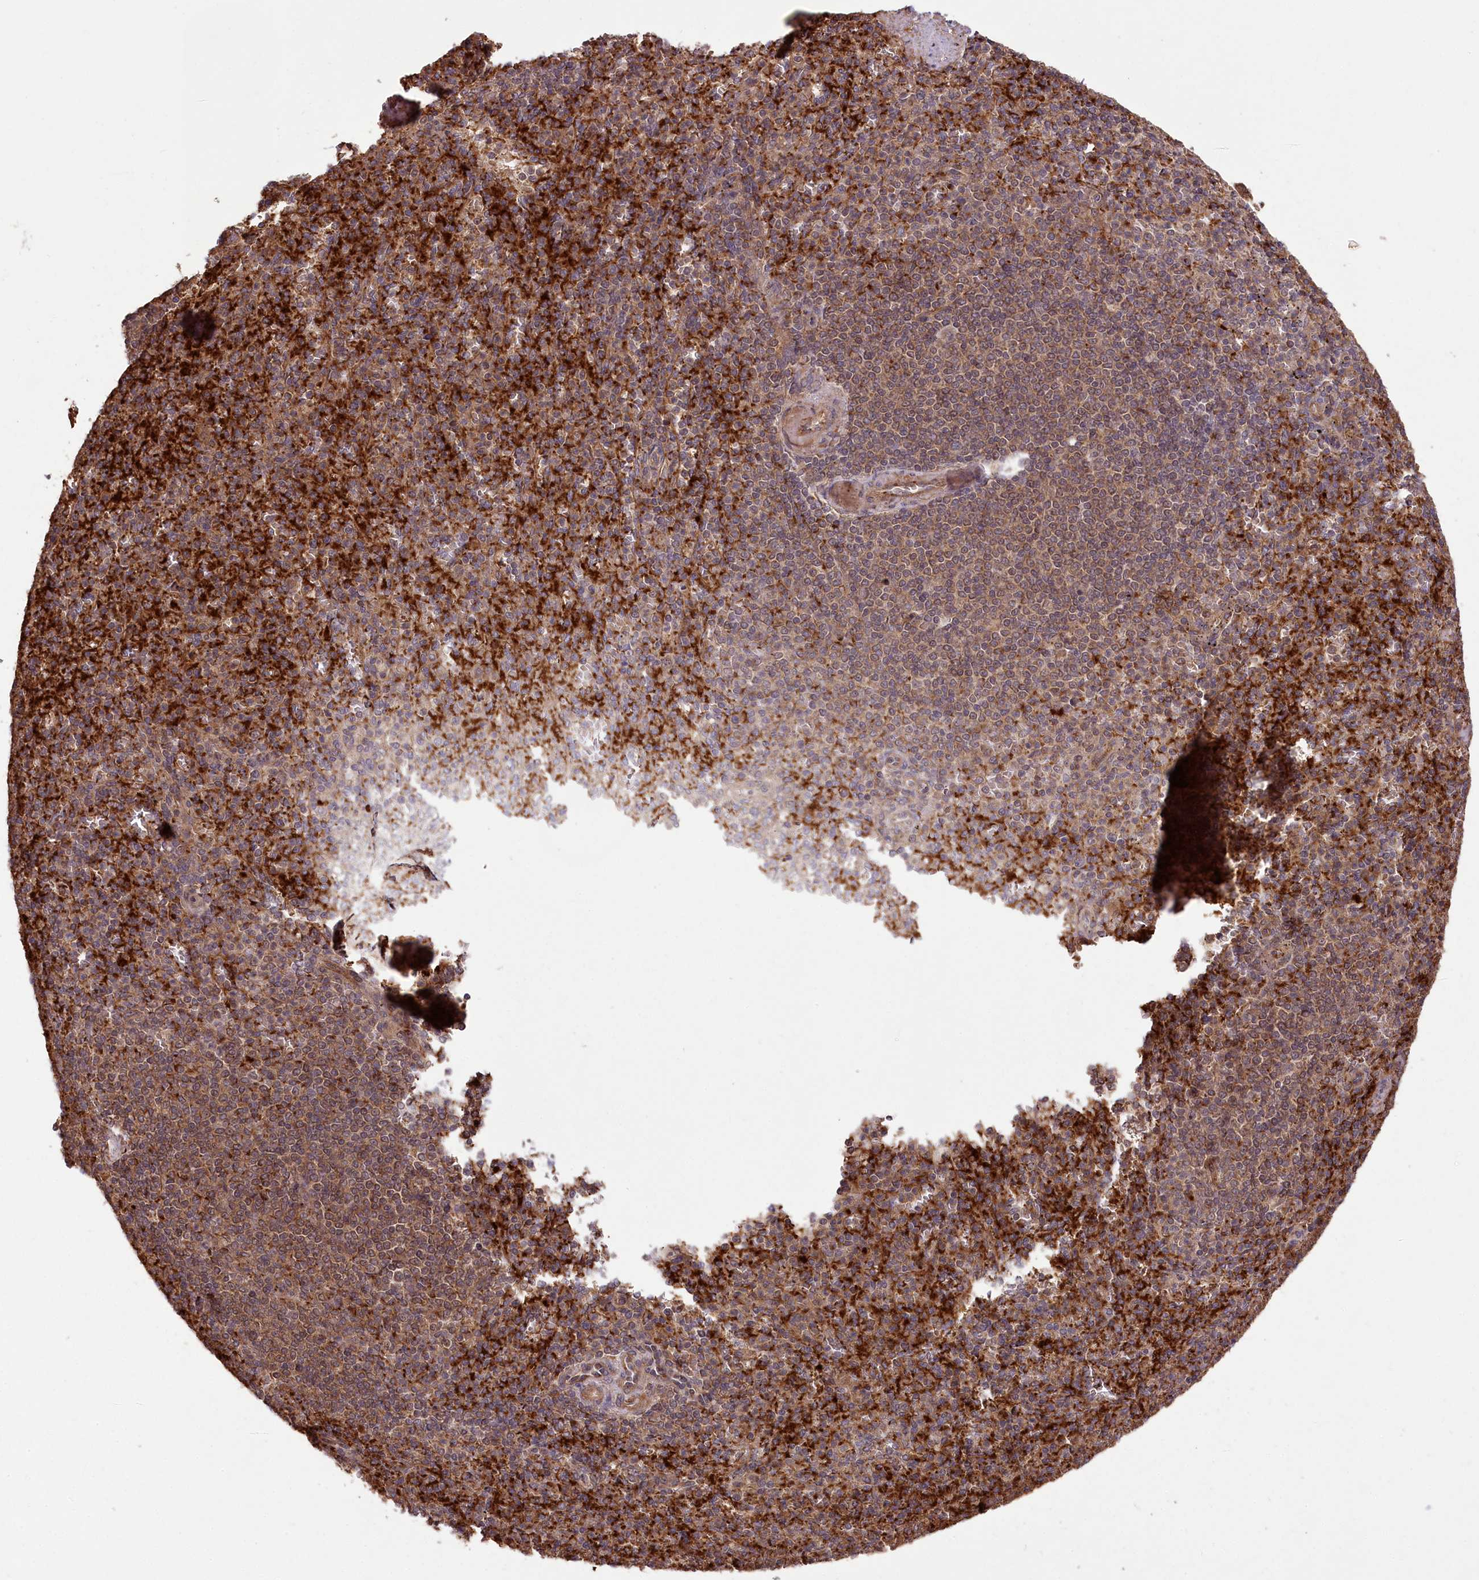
{"staining": {"intensity": "strong", "quantity": "25%-75%", "location": "cytoplasmic/membranous"}, "tissue": "spleen", "cell_type": "Cells in red pulp", "image_type": "normal", "snomed": [{"axis": "morphology", "description": "Normal tissue, NOS"}, {"axis": "topography", "description": "Spleen"}], "caption": "This is a histology image of immunohistochemistry (IHC) staining of benign spleen, which shows strong staining in the cytoplasmic/membranous of cells in red pulp.", "gene": "CARD19", "patient": {"sex": "female", "age": 74}}